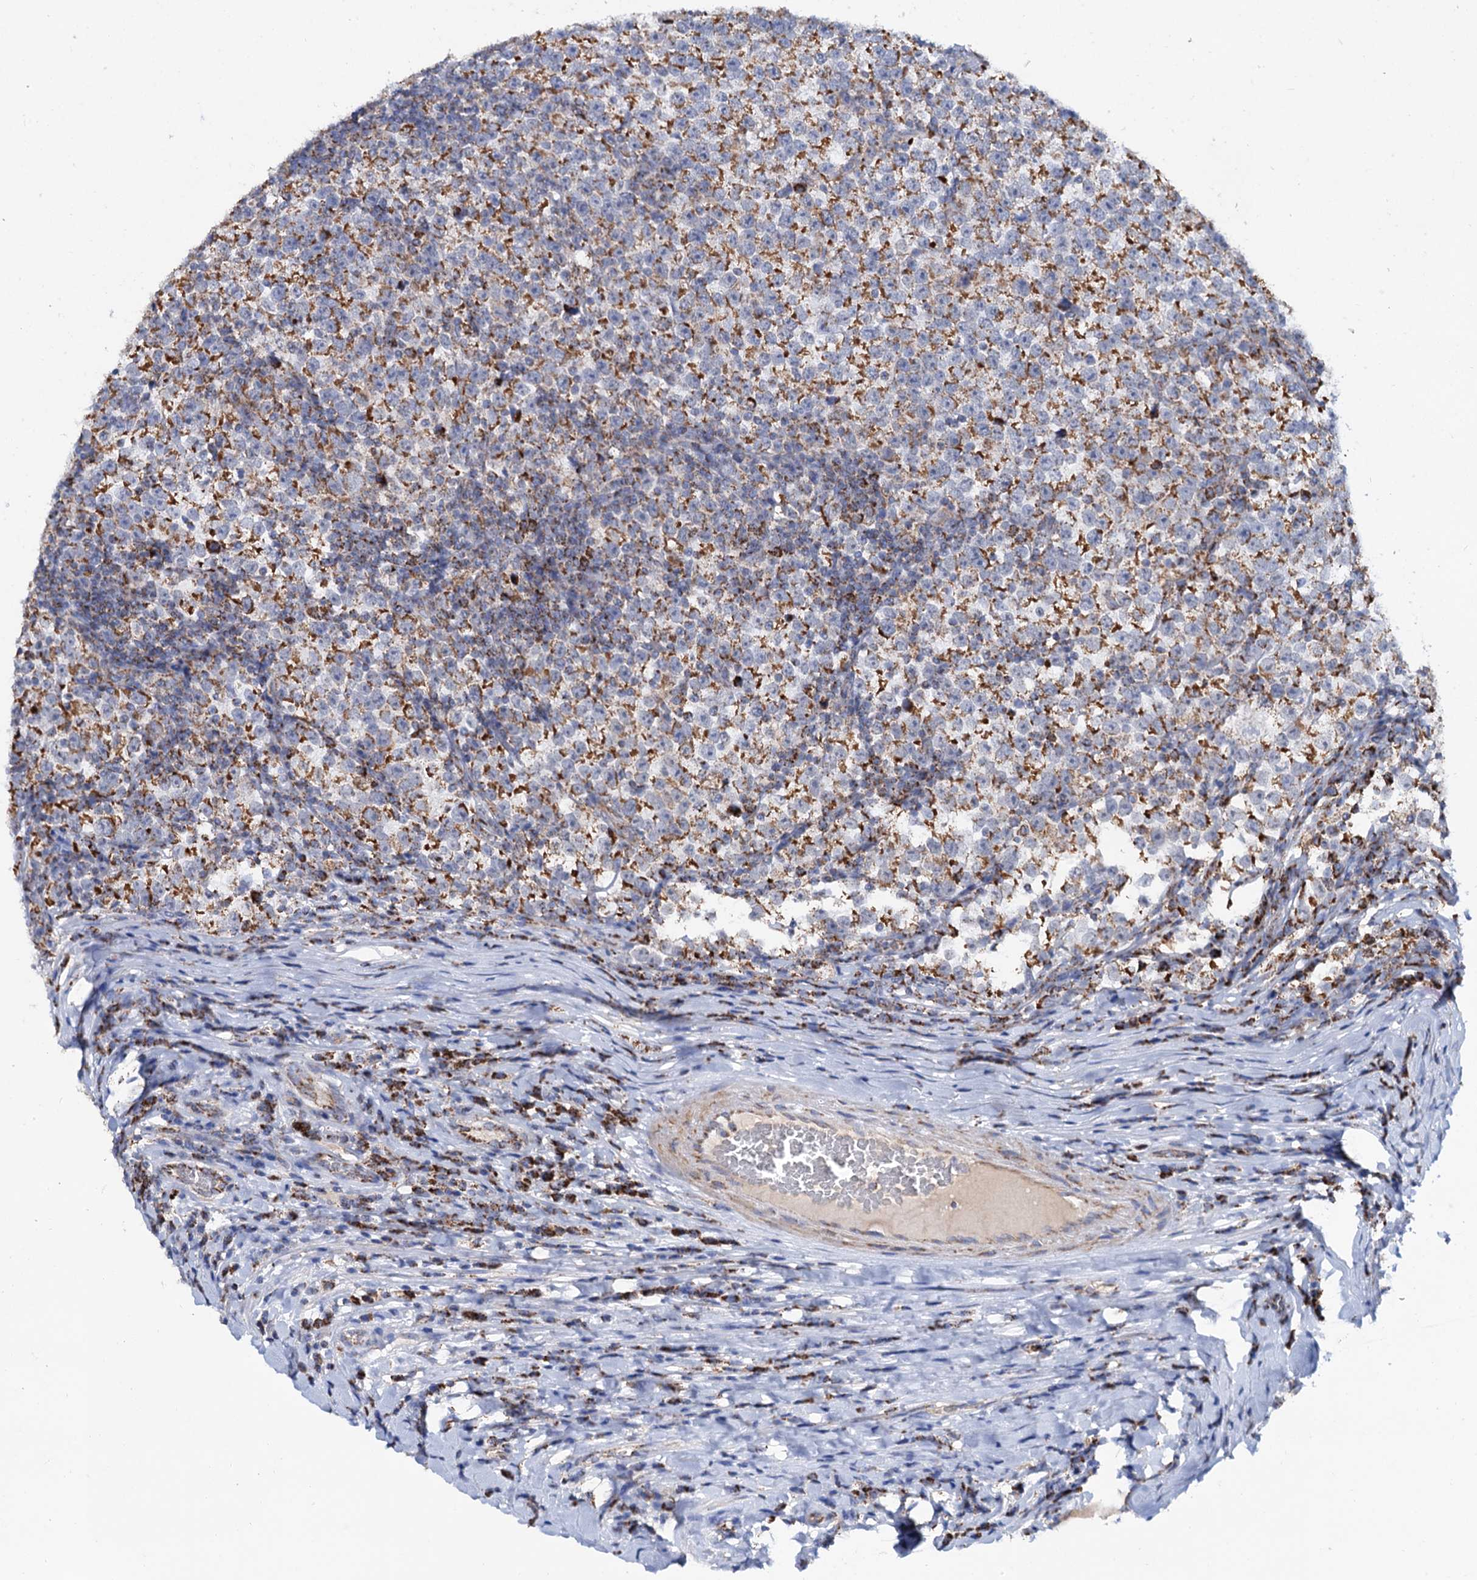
{"staining": {"intensity": "moderate", "quantity": ">75%", "location": "cytoplasmic/membranous"}, "tissue": "testis cancer", "cell_type": "Tumor cells", "image_type": "cancer", "snomed": [{"axis": "morphology", "description": "Normal tissue, NOS"}, {"axis": "morphology", "description": "Seminoma, NOS"}, {"axis": "topography", "description": "Testis"}], "caption": "High-power microscopy captured an IHC image of seminoma (testis), revealing moderate cytoplasmic/membranous staining in approximately >75% of tumor cells.", "gene": "C2CD3", "patient": {"sex": "male", "age": 43}}